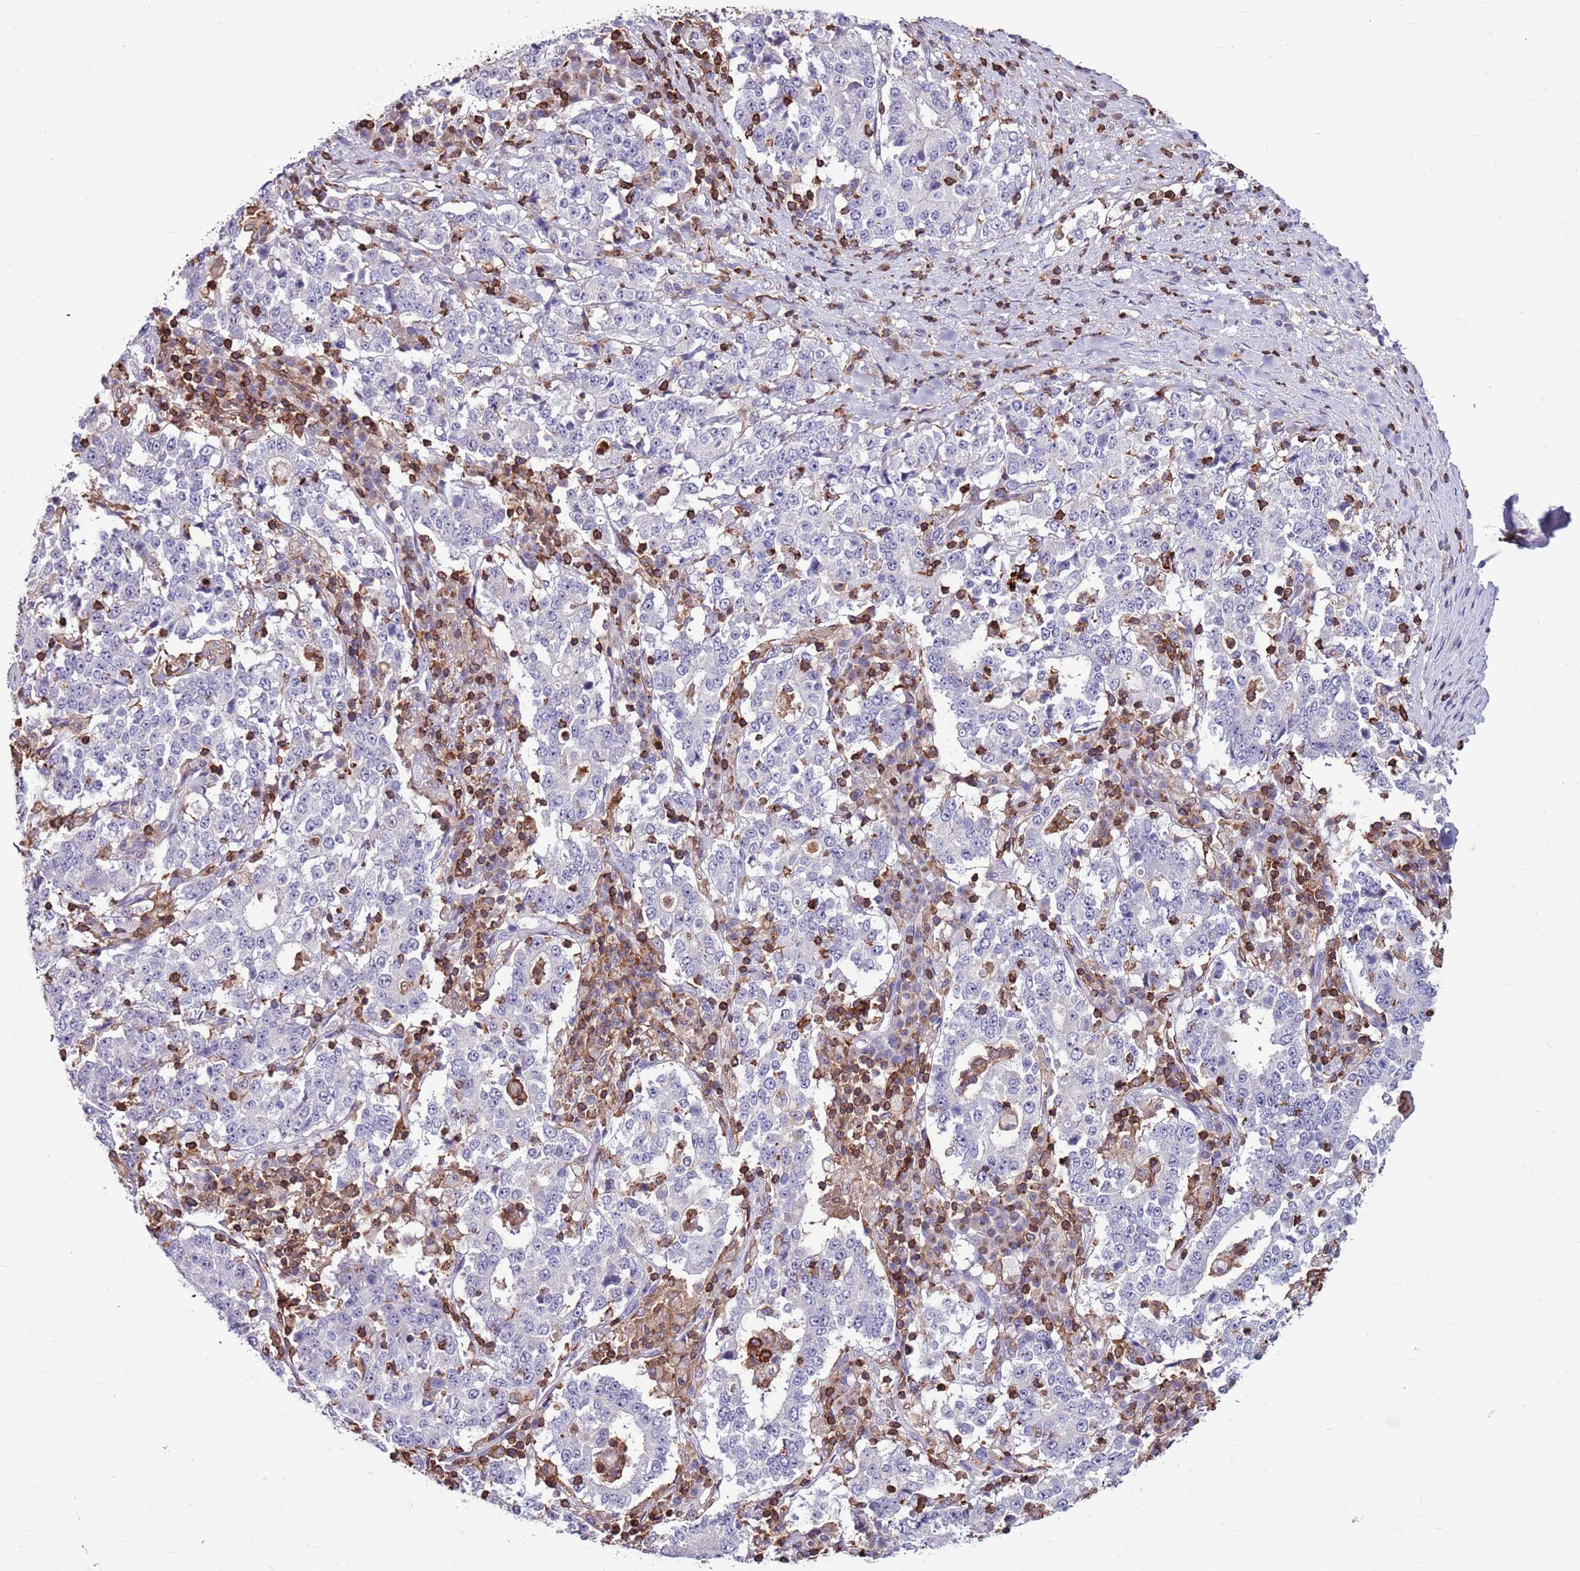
{"staining": {"intensity": "negative", "quantity": "none", "location": "none"}, "tissue": "stomach cancer", "cell_type": "Tumor cells", "image_type": "cancer", "snomed": [{"axis": "morphology", "description": "Adenocarcinoma, NOS"}, {"axis": "topography", "description": "Stomach"}], "caption": "Immunohistochemistry (IHC) micrograph of neoplastic tissue: adenocarcinoma (stomach) stained with DAB (3,3'-diaminobenzidine) shows no significant protein expression in tumor cells. (DAB immunohistochemistry (IHC) with hematoxylin counter stain).", "gene": "ZSWIM1", "patient": {"sex": "male", "age": 59}}